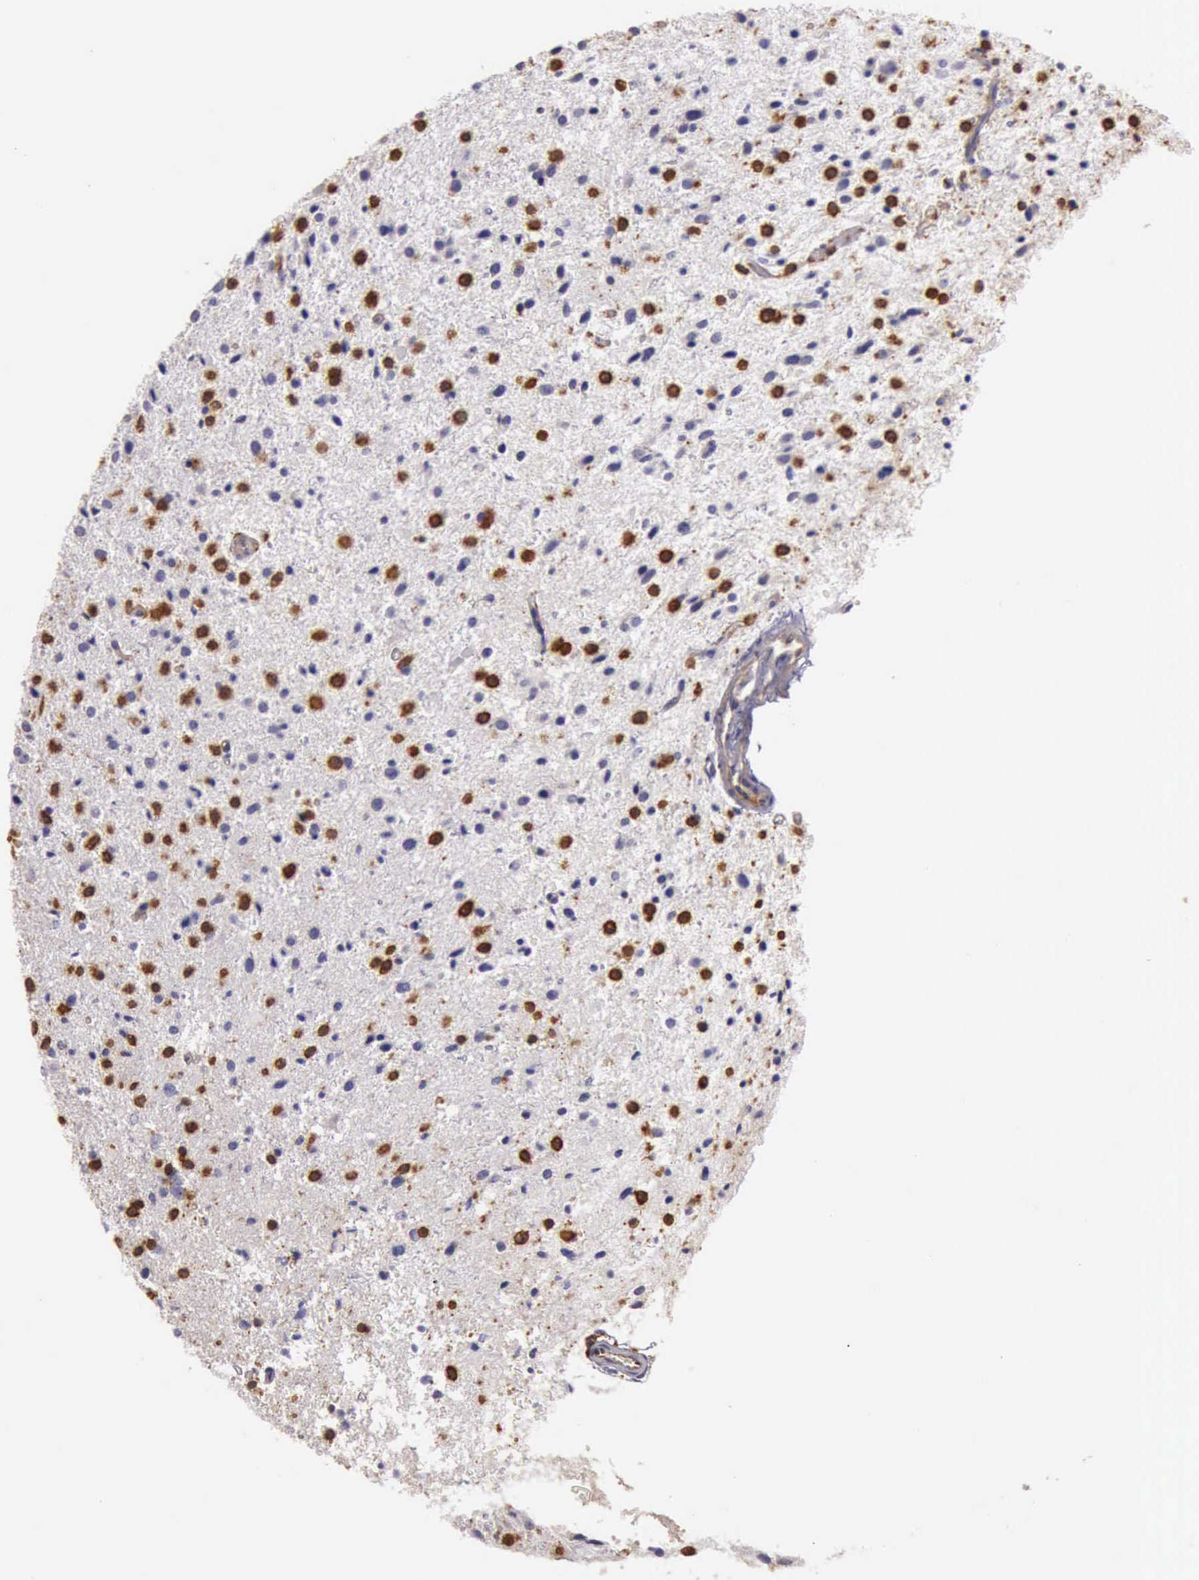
{"staining": {"intensity": "negative", "quantity": "none", "location": "none"}, "tissue": "glioma", "cell_type": "Tumor cells", "image_type": "cancer", "snomed": [{"axis": "morphology", "description": "Glioma, malignant, Low grade"}, {"axis": "topography", "description": "Brain"}], "caption": "Immunohistochemistry (IHC) of malignant low-grade glioma demonstrates no expression in tumor cells. Brightfield microscopy of immunohistochemistry (IHC) stained with DAB (brown) and hematoxylin (blue), captured at high magnification.", "gene": "ARHGAP4", "patient": {"sex": "female", "age": 46}}